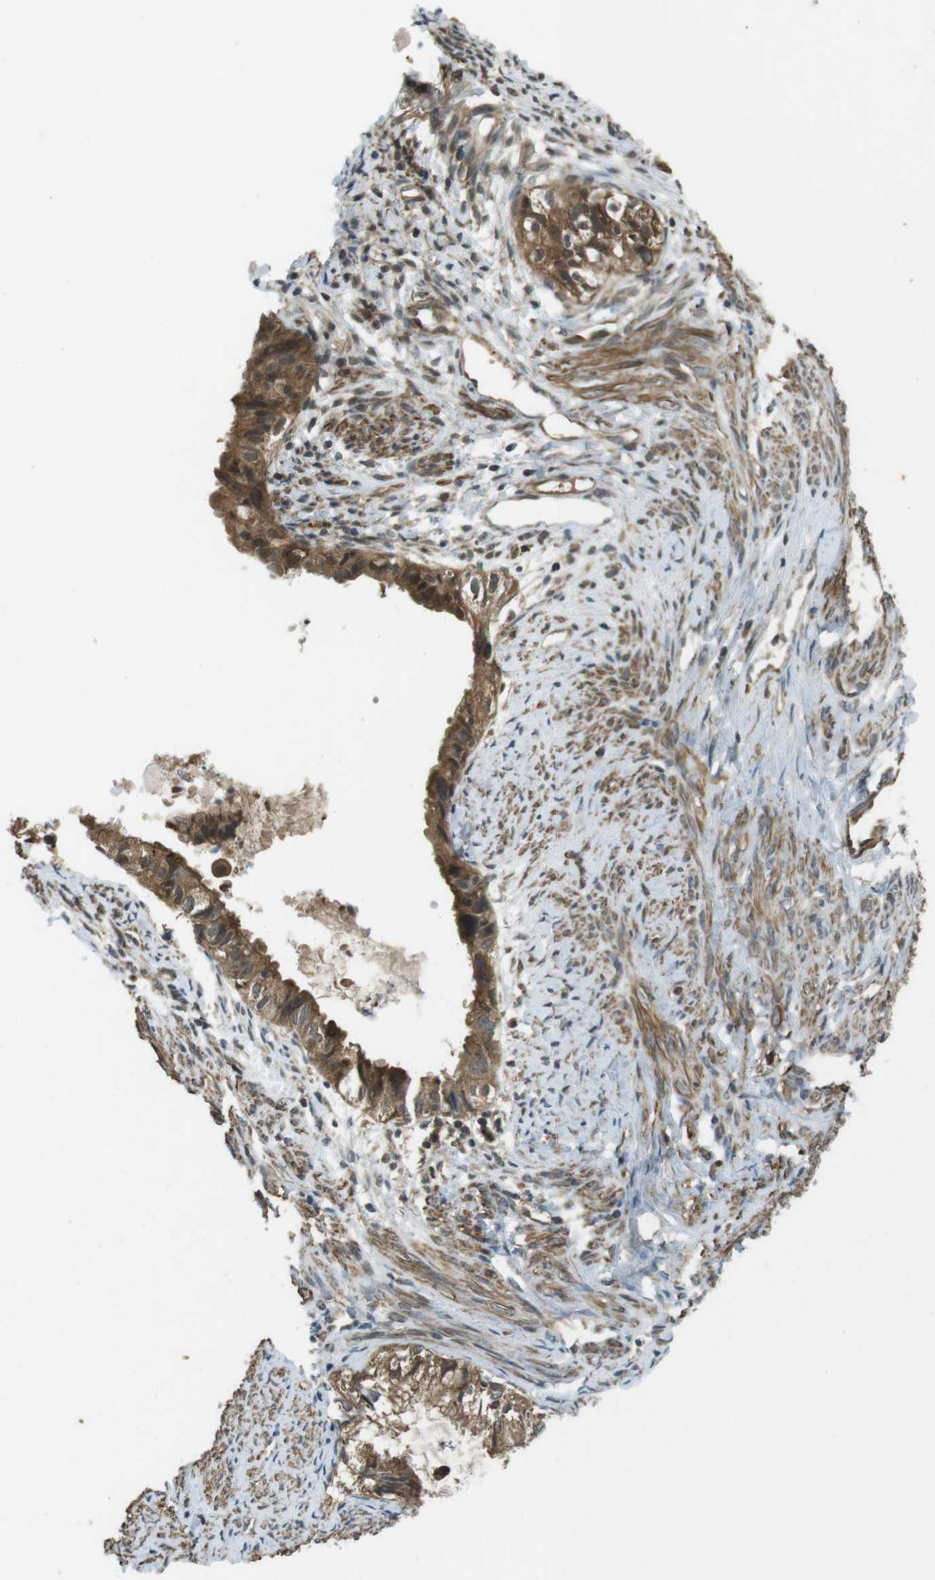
{"staining": {"intensity": "moderate", "quantity": ">75%", "location": "cytoplasmic/membranous"}, "tissue": "cervical cancer", "cell_type": "Tumor cells", "image_type": "cancer", "snomed": [{"axis": "morphology", "description": "Normal tissue, NOS"}, {"axis": "morphology", "description": "Adenocarcinoma, NOS"}, {"axis": "topography", "description": "Cervix"}, {"axis": "topography", "description": "Endometrium"}], "caption": "Human cervical cancer (adenocarcinoma) stained with a brown dye exhibits moderate cytoplasmic/membranous positive expression in about >75% of tumor cells.", "gene": "LRRC3B", "patient": {"sex": "female", "age": 86}}